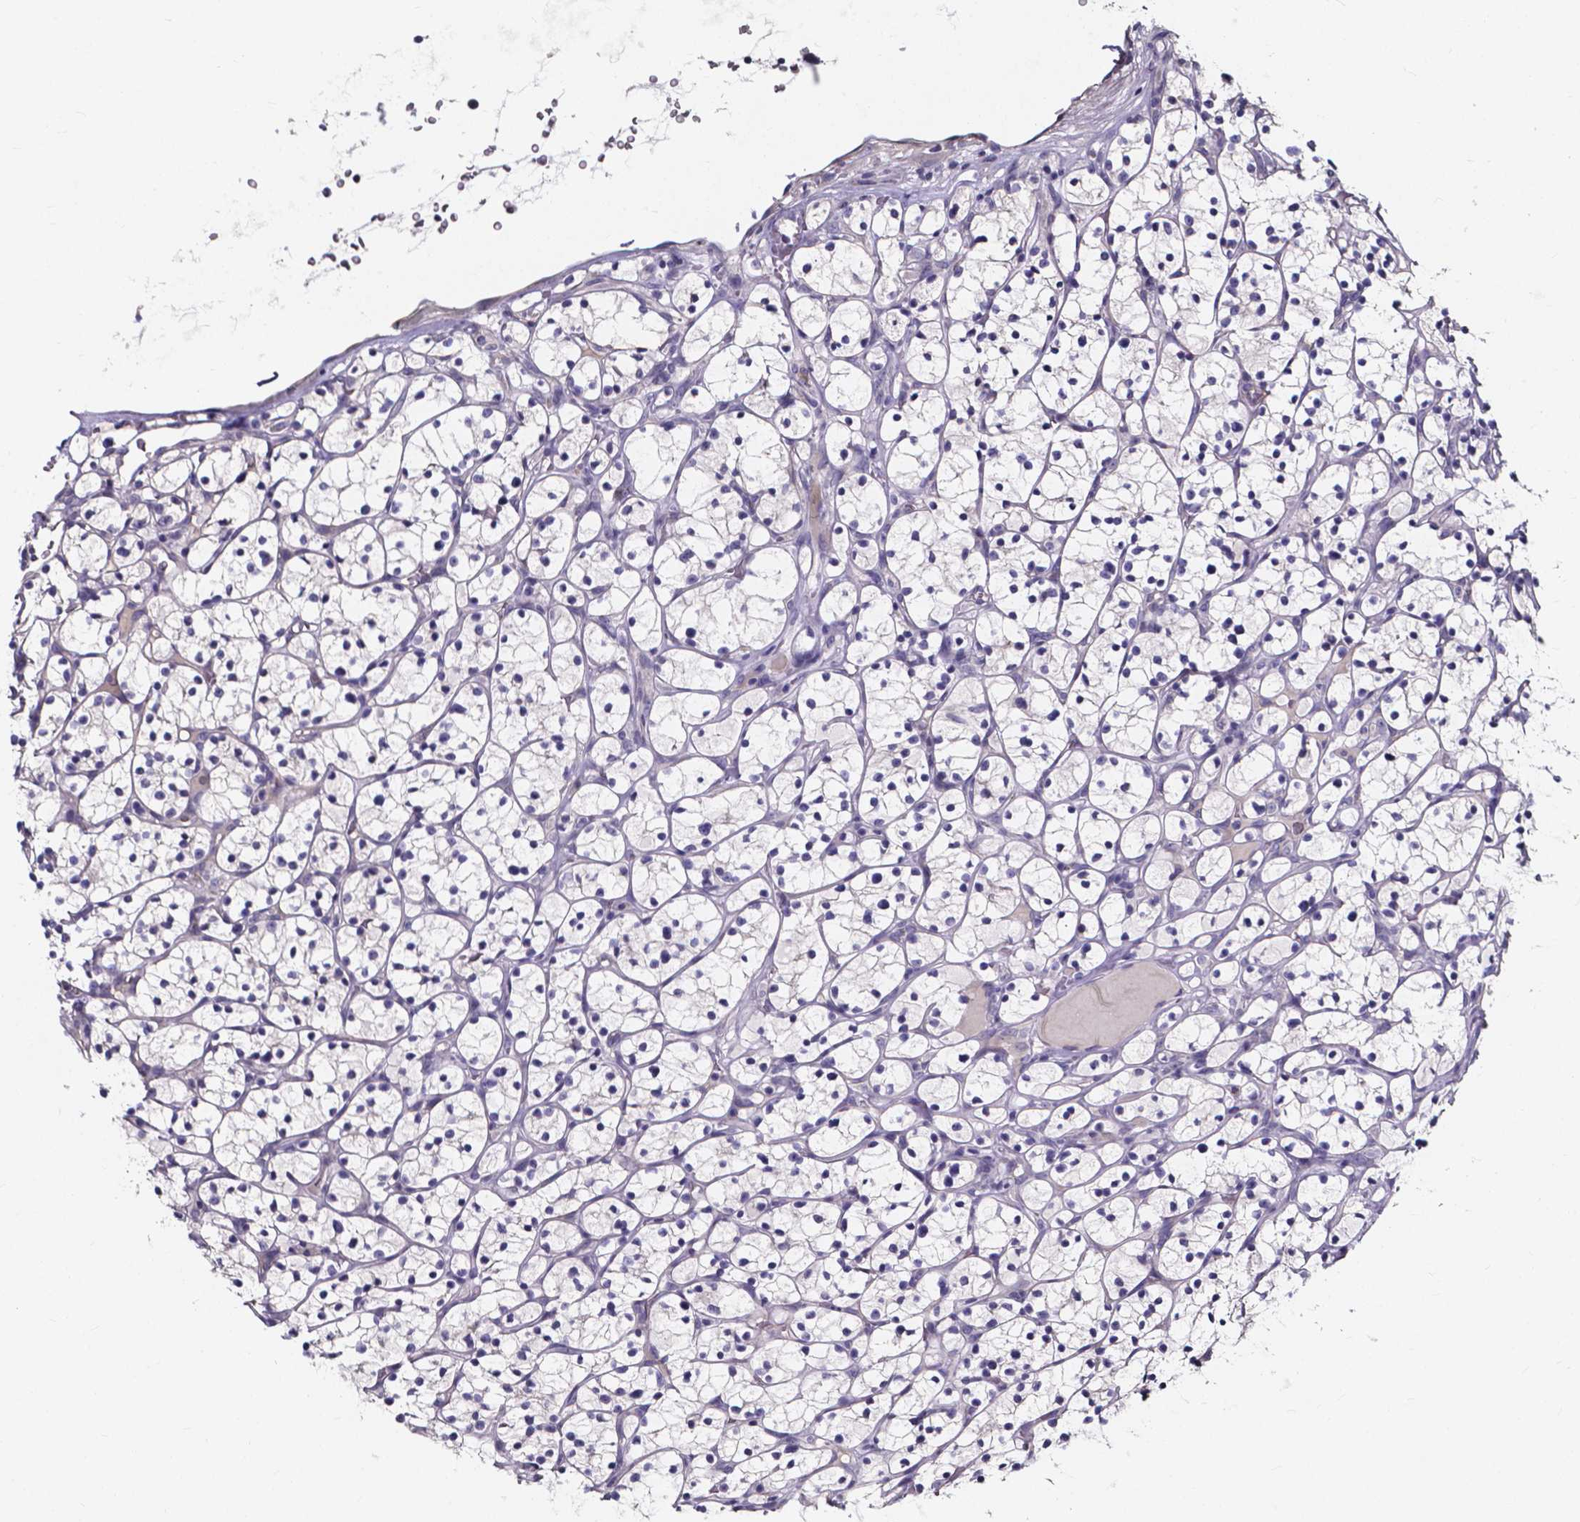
{"staining": {"intensity": "negative", "quantity": "none", "location": "none"}, "tissue": "renal cancer", "cell_type": "Tumor cells", "image_type": "cancer", "snomed": [{"axis": "morphology", "description": "Adenocarcinoma, NOS"}, {"axis": "topography", "description": "Kidney"}], "caption": "An IHC photomicrograph of renal adenocarcinoma is shown. There is no staining in tumor cells of renal adenocarcinoma.", "gene": "SPOCD1", "patient": {"sex": "female", "age": 64}}